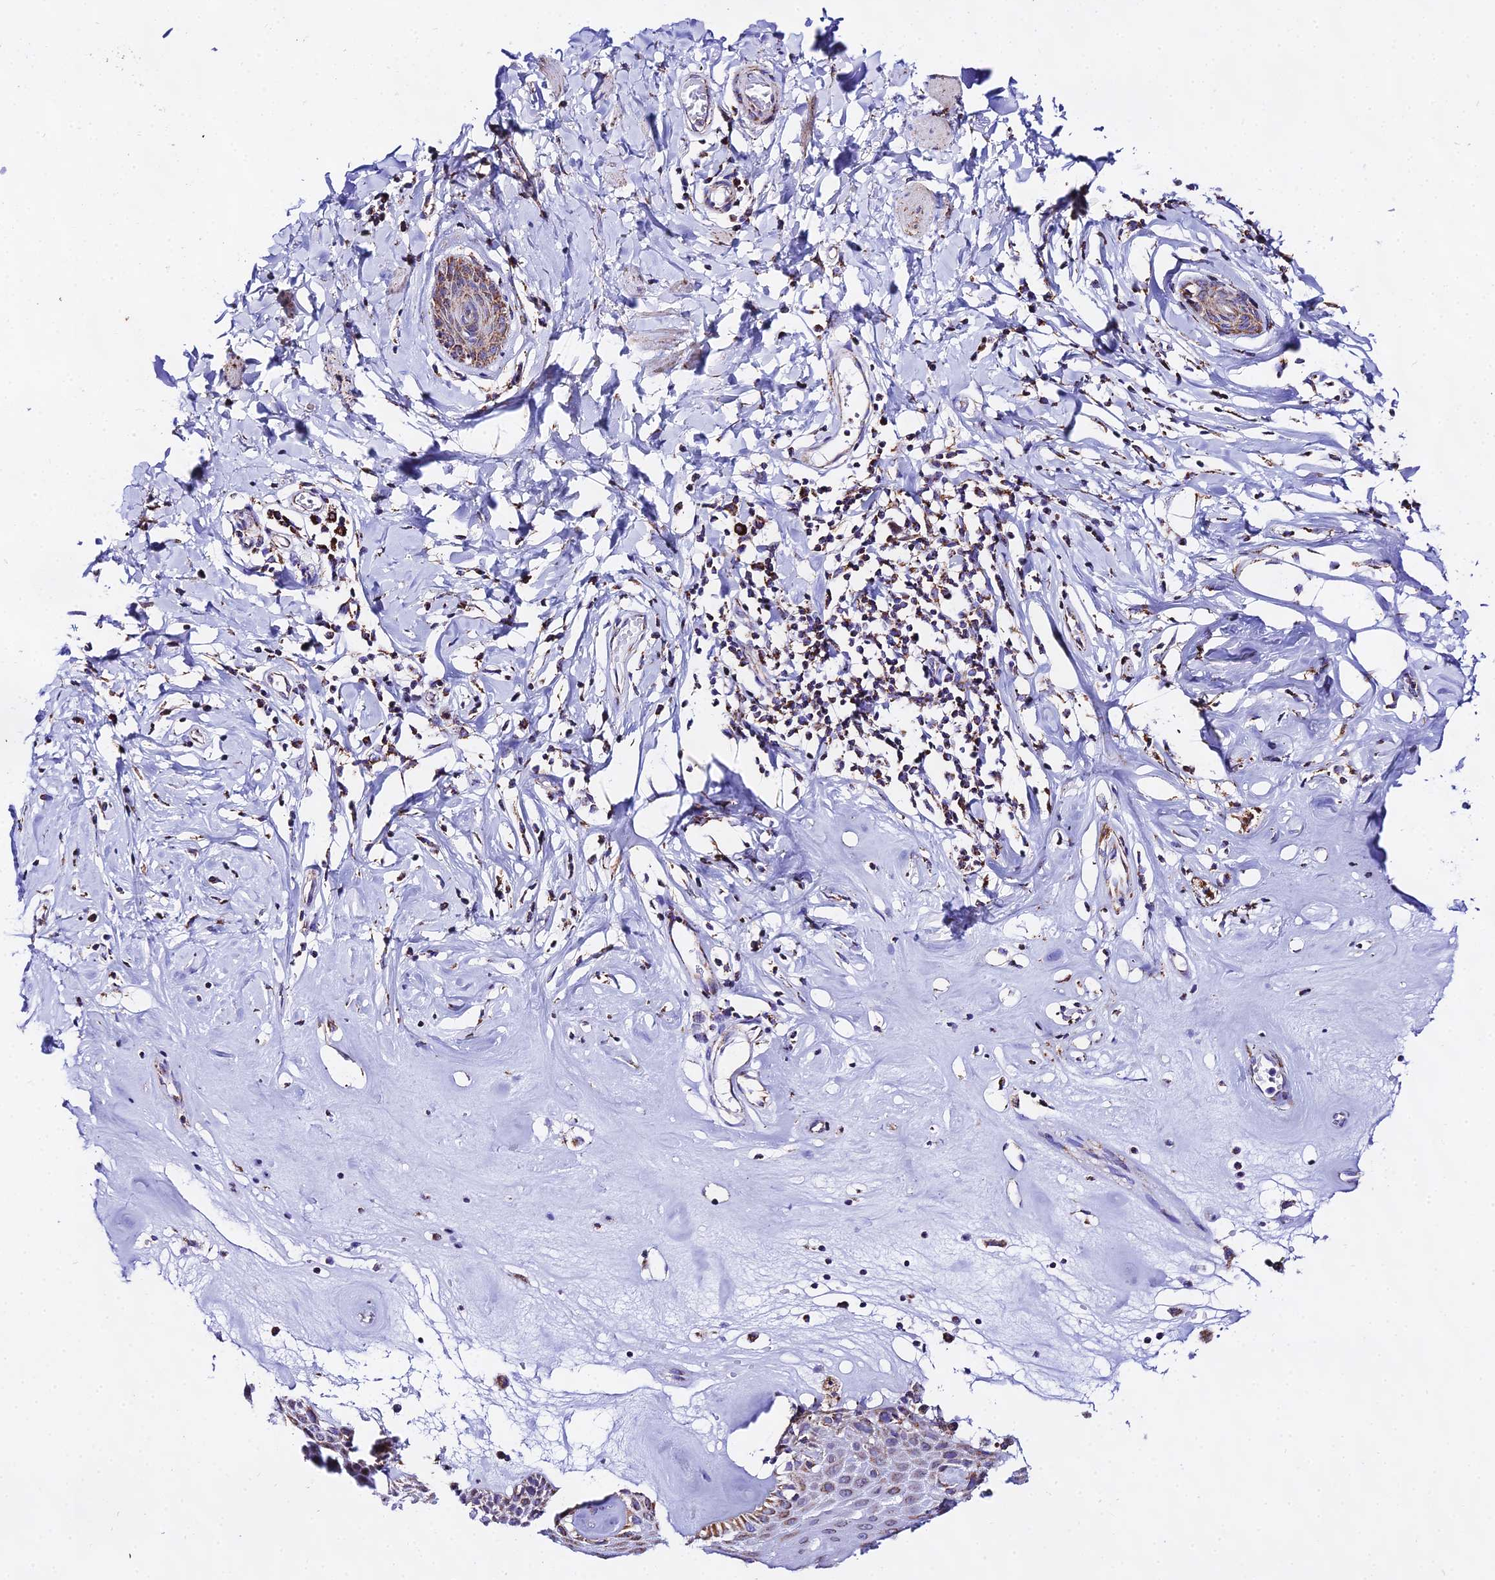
{"staining": {"intensity": "moderate", "quantity": ">75%", "location": "cytoplasmic/membranous"}, "tissue": "skin", "cell_type": "Epidermal cells", "image_type": "normal", "snomed": [{"axis": "morphology", "description": "Normal tissue, NOS"}, {"axis": "morphology", "description": "Inflammation, NOS"}, {"axis": "topography", "description": "Vulva"}], "caption": "Protein staining of normal skin demonstrates moderate cytoplasmic/membranous positivity in approximately >75% of epidermal cells.", "gene": "ATP5PD", "patient": {"sex": "female", "age": 84}}